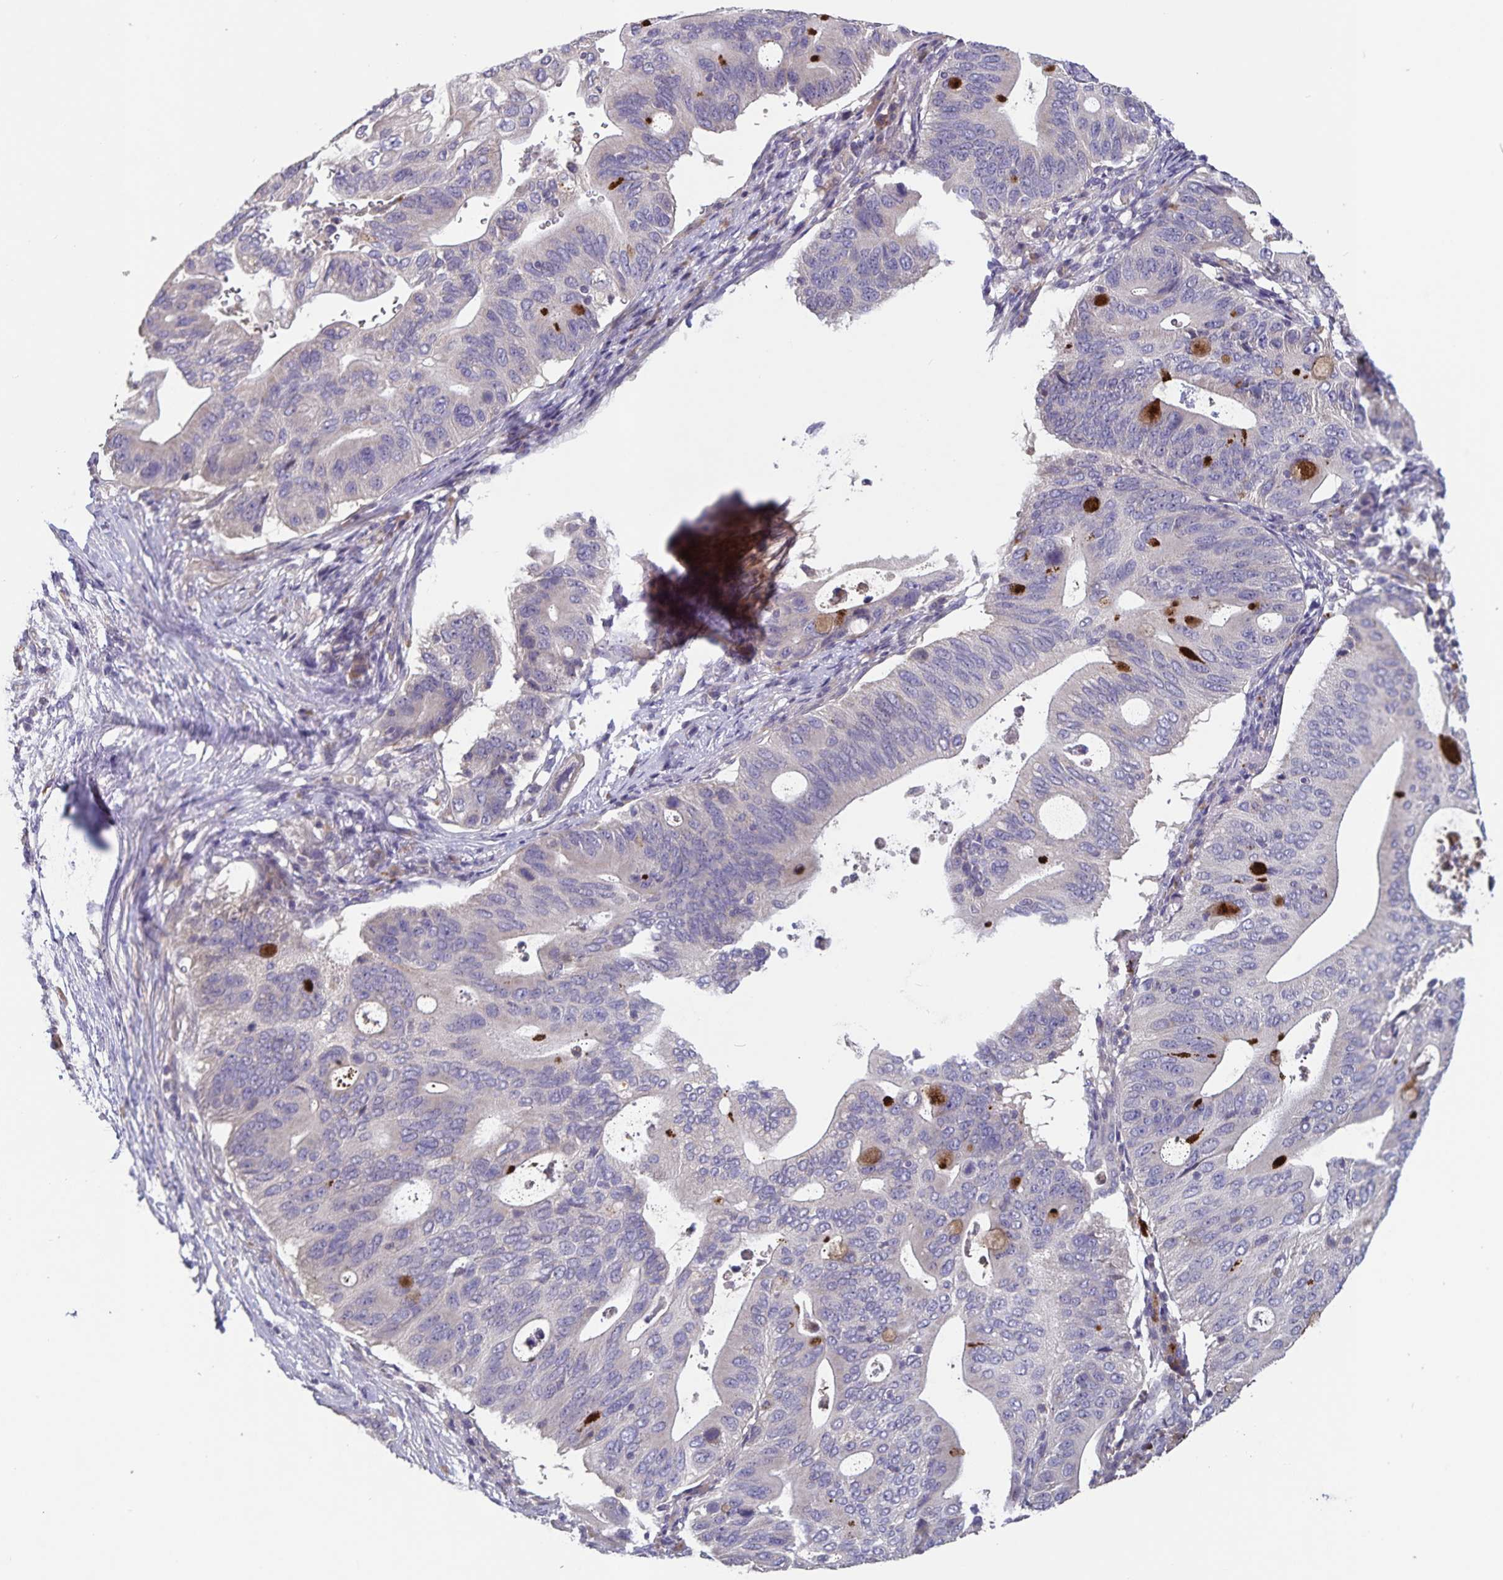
{"staining": {"intensity": "negative", "quantity": "none", "location": "none"}, "tissue": "pancreatic cancer", "cell_type": "Tumor cells", "image_type": "cancer", "snomed": [{"axis": "morphology", "description": "Adenocarcinoma, NOS"}, {"axis": "topography", "description": "Pancreas"}], "caption": "Pancreatic adenocarcinoma was stained to show a protein in brown. There is no significant positivity in tumor cells. (DAB (3,3'-diaminobenzidine) immunohistochemistry (IHC), high magnification).", "gene": "FBXL16", "patient": {"sex": "female", "age": 72}}